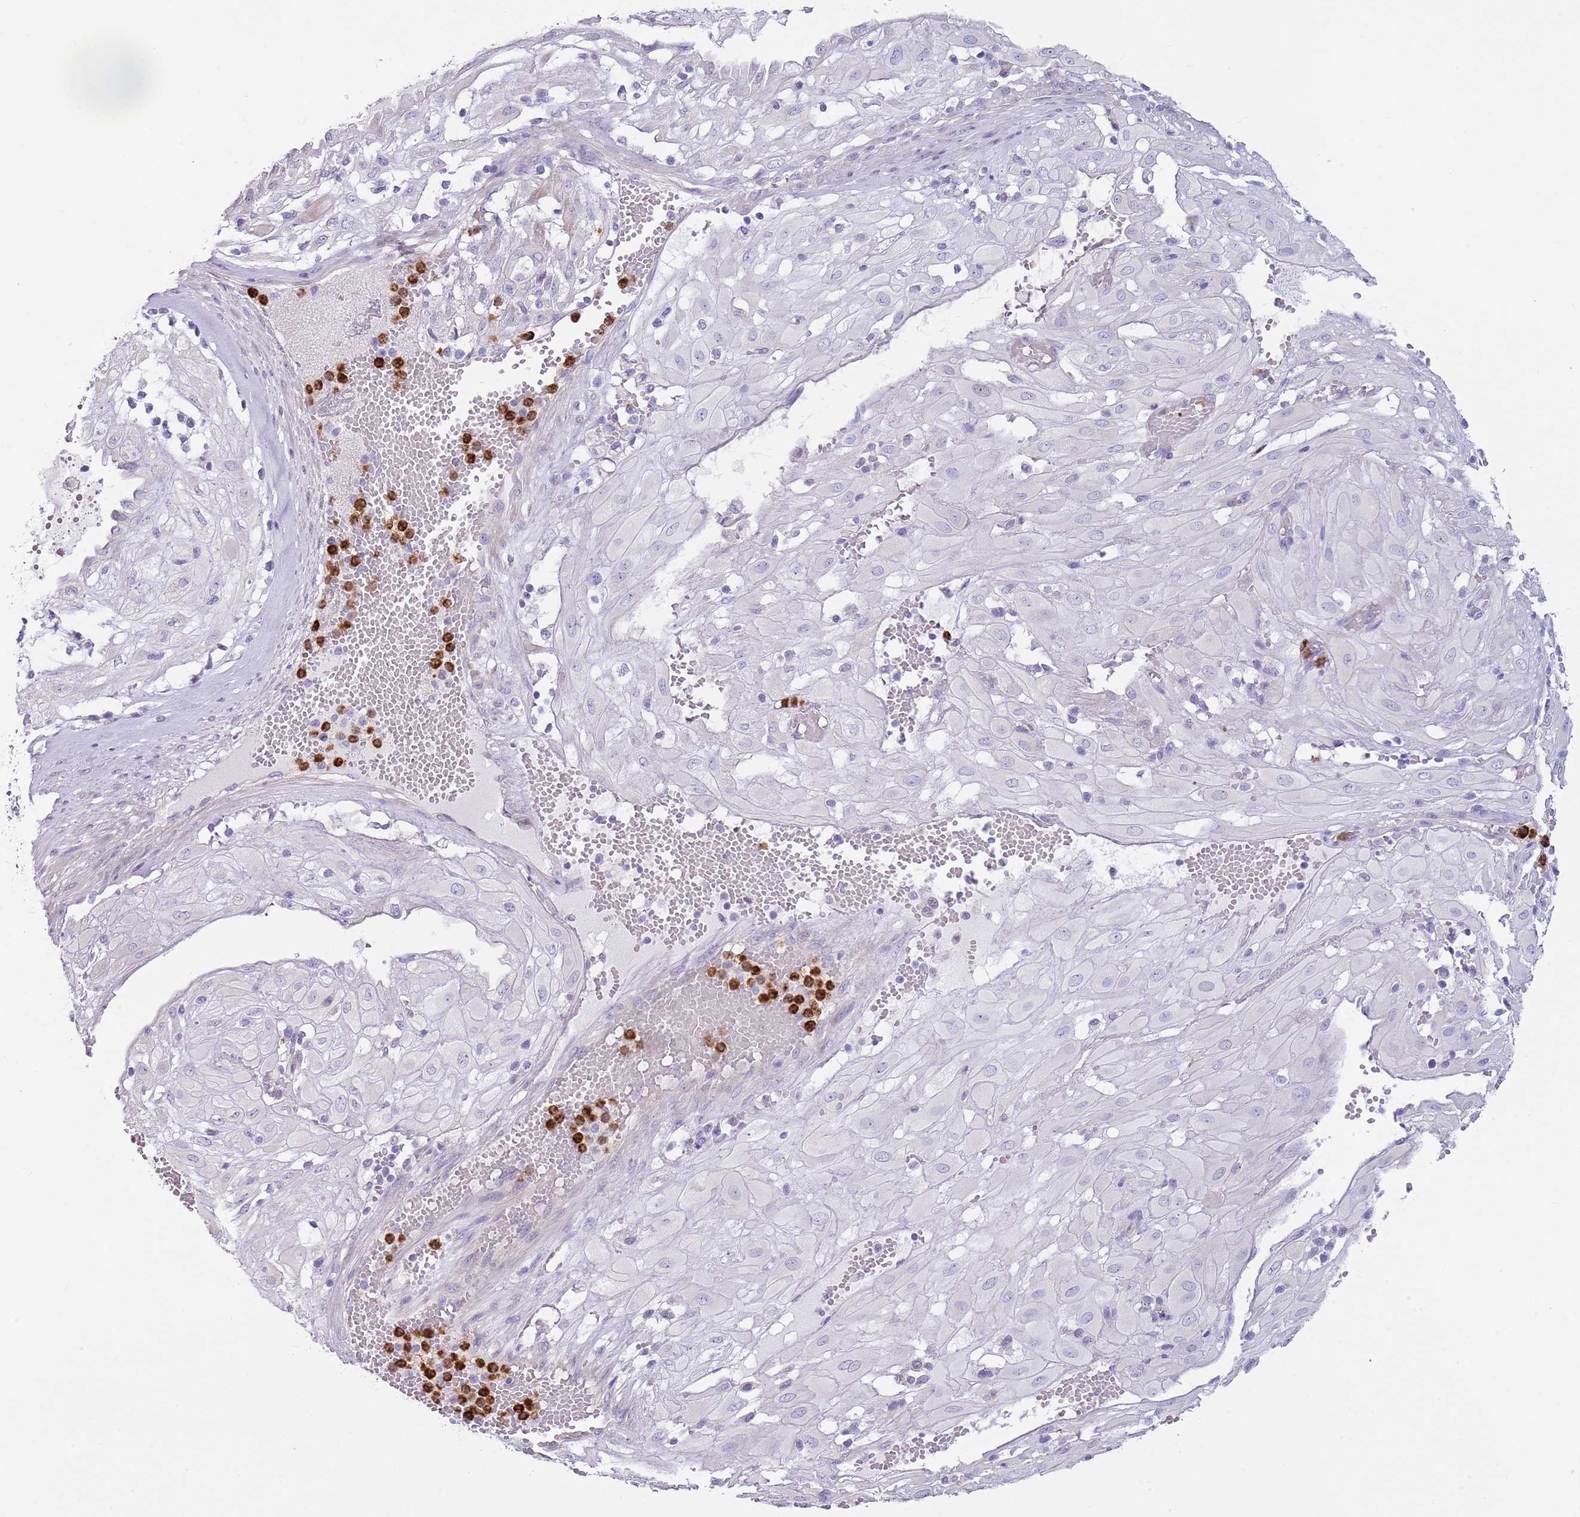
{"staining": {"intensity": "negative", "quantity": "none", "location": "none"}, "tissue": "cervical cancer", "cell_type": "Tumor cells", "image_type": "cancer", "snomed": [{"axis": "morphology", "description": "Squamous cell carcinoma, NOS"}, {"axis": "topography", "description": "Cervix"}], "caption": "There is no significant positivity in tumor cells of squamous cell carcinoma (cervical).", "gene": "CD177", "patient": {"sex": "female", "age": 36}}